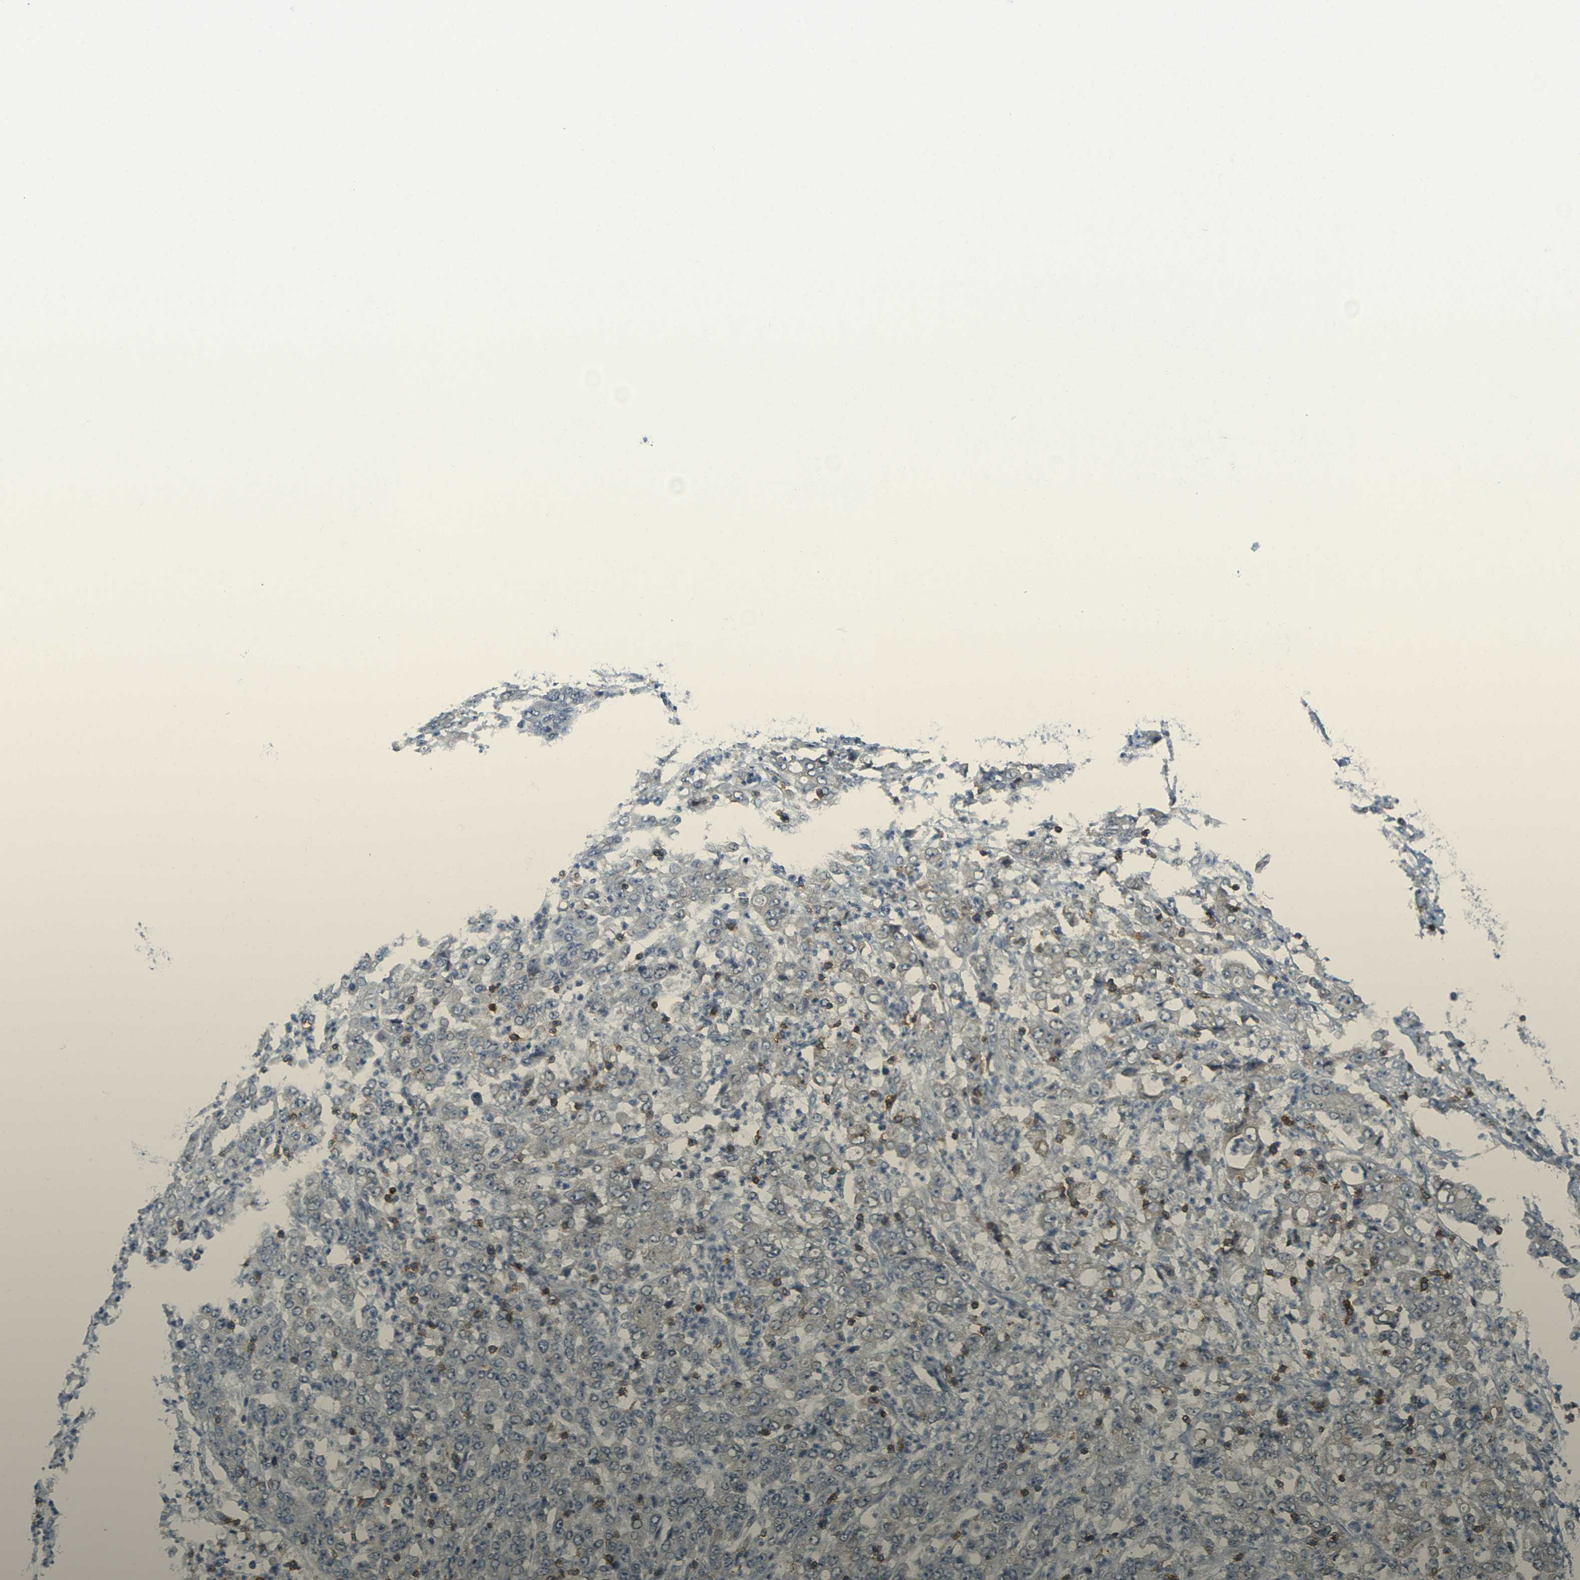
{"staining": {"intensity": "negative", "quantity": "none", "location": "none"}, "tissue": "stomach cancer", "cell_type": "Tumor cells", "image_type": "cancer", "snomed": [{"axis": "morphology", "description": "Adenocarcinoma, NOS"}, {"axis": "topography", "description": "Stomach, lower"}], "caption": "Micrograph shows no significant protein staining in tumor cells of stomach cancer.", "gene": "CD3D", "patient": {"sex": "female", "age": 71}}